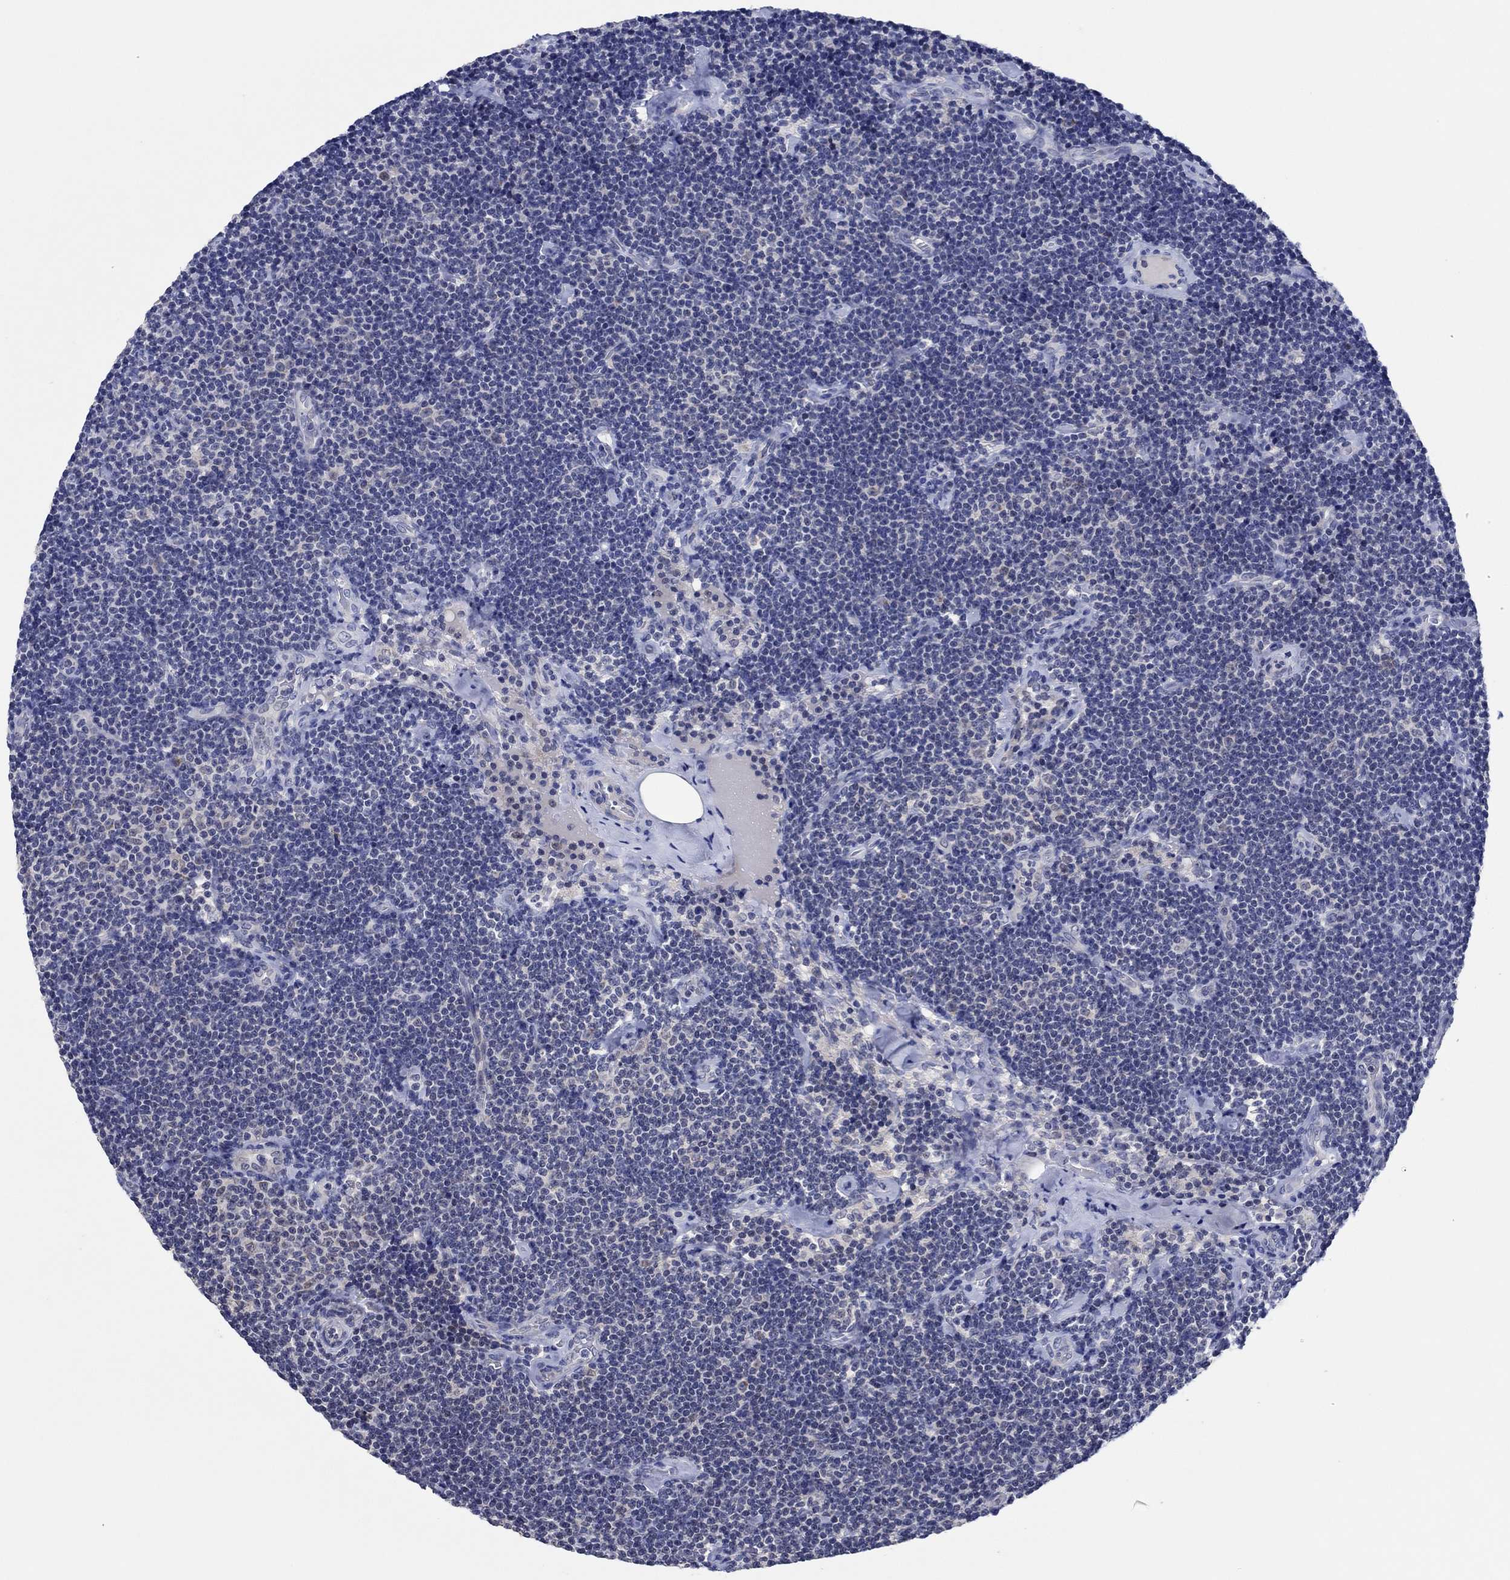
{"staining": {"intensity": "negative", "quantity": "none", "location": "none"}, "tissue": "lymphoma", "cell_type": "Tumor cells", "image_type": "cancer", "snomed": [{"axis": "morphology", "description": "Malignant lymphoma, non-Hodgkin's type, Low grade"}, {"axis": "topography", "description": "Lymph node"}], "caption": "IHC of lymphoma demonstrates no positivity in tumor cells.", "gene": "PRRT3", "patient": {"sex": "male", "age": 81}}